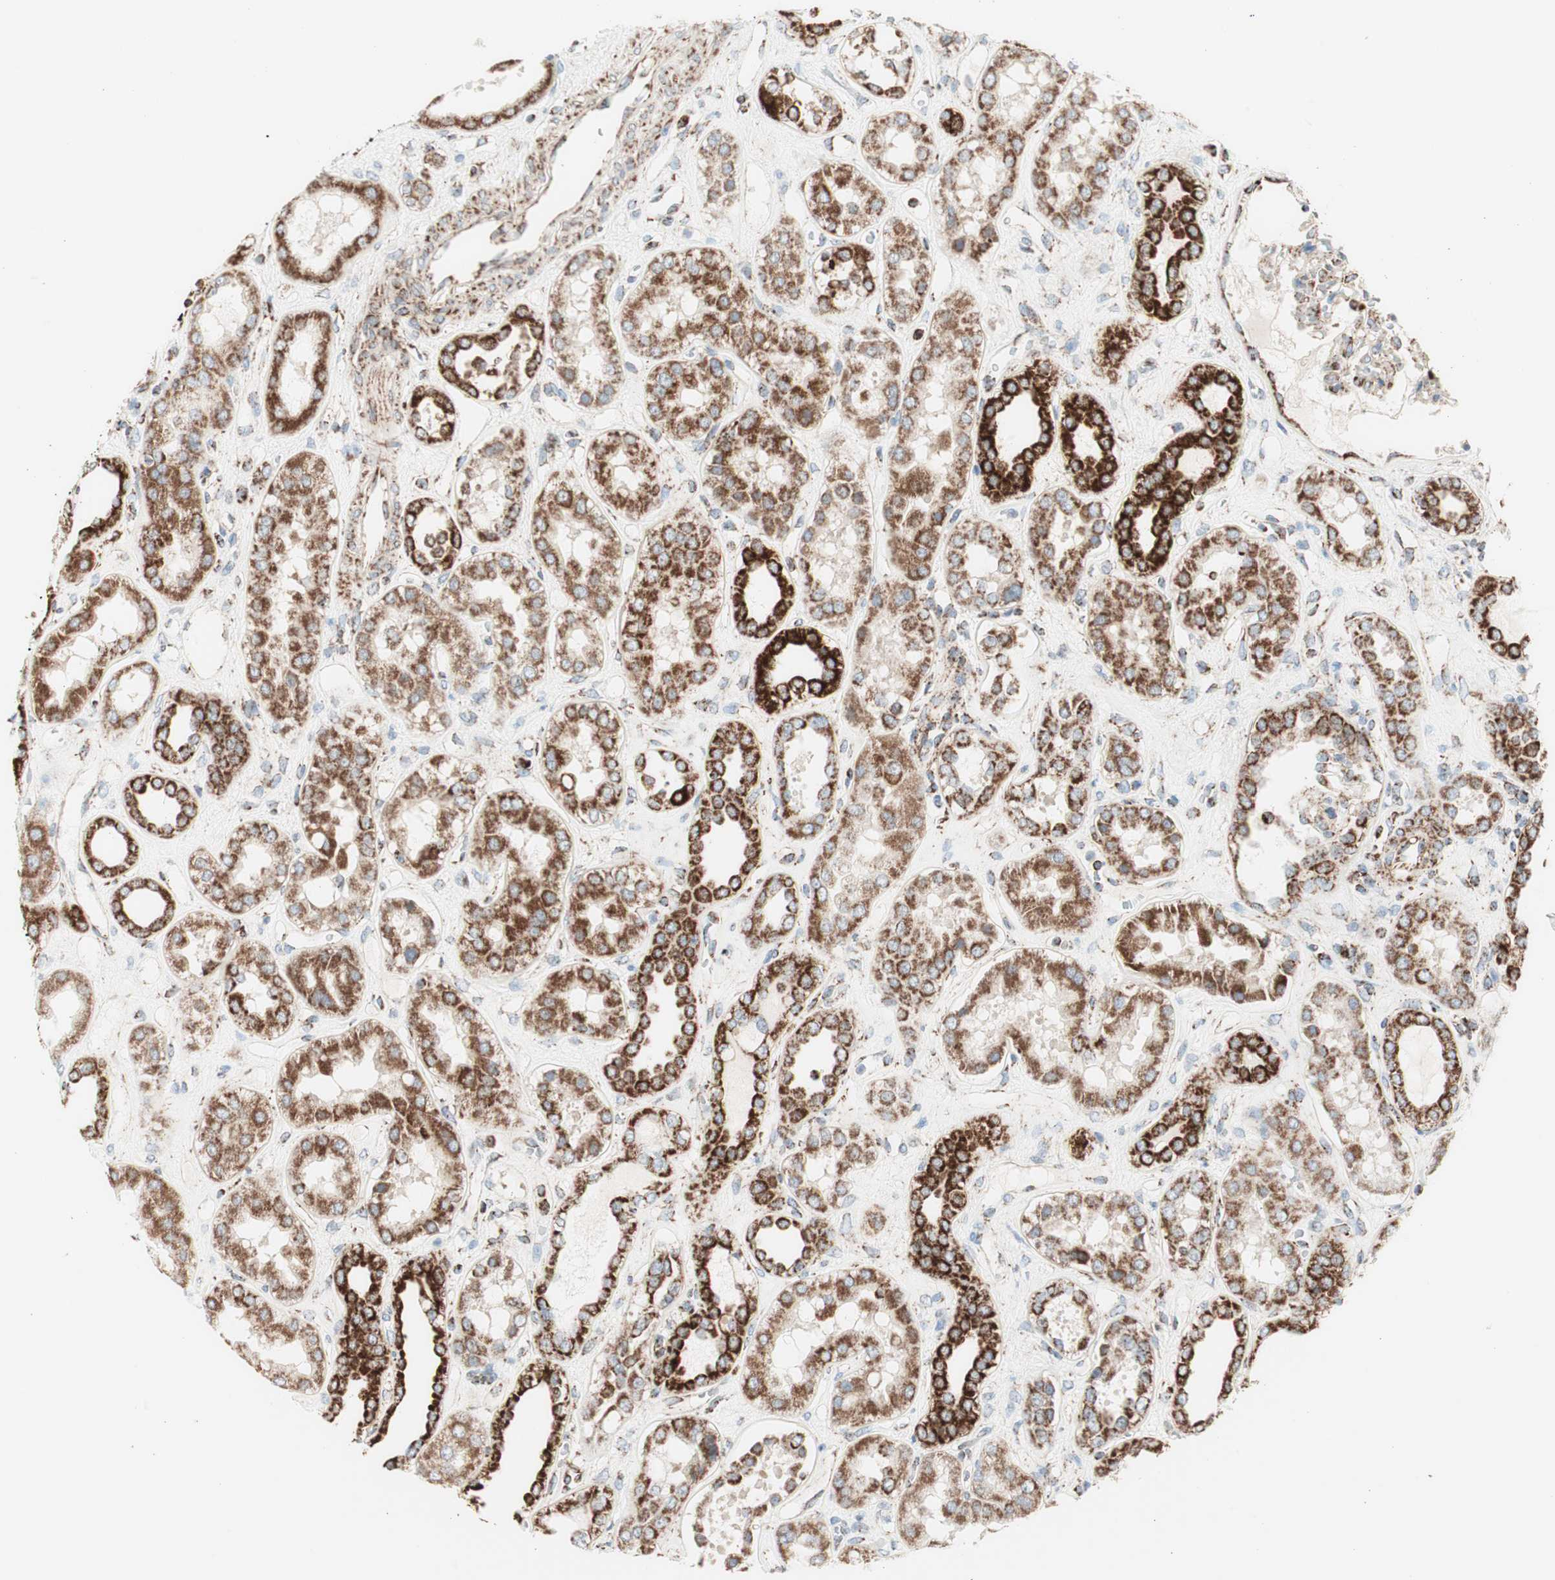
{"staining": {"intensity": "moderate", "quantity": ">75%", "location": "cytoplasmic/membranous"}, "tissue": "kidney", "cell_type": "Cells in glomeruli", "image_type": "normal", "snomed": [{"axis": "morphology", "description": "Normal tissue, NOS"}, {"axis": "topography", "description": "Kidney"}], "caption": "Cells in glomeruli reveal moderate cytoplasmic/membranous staining in approximately >75% of cells in normal kidney. (DAB = brown stain, brightfield microscopy at high magnification).", "gene": "TOMM20", "patient": {"sex": "male", "age": 59}}